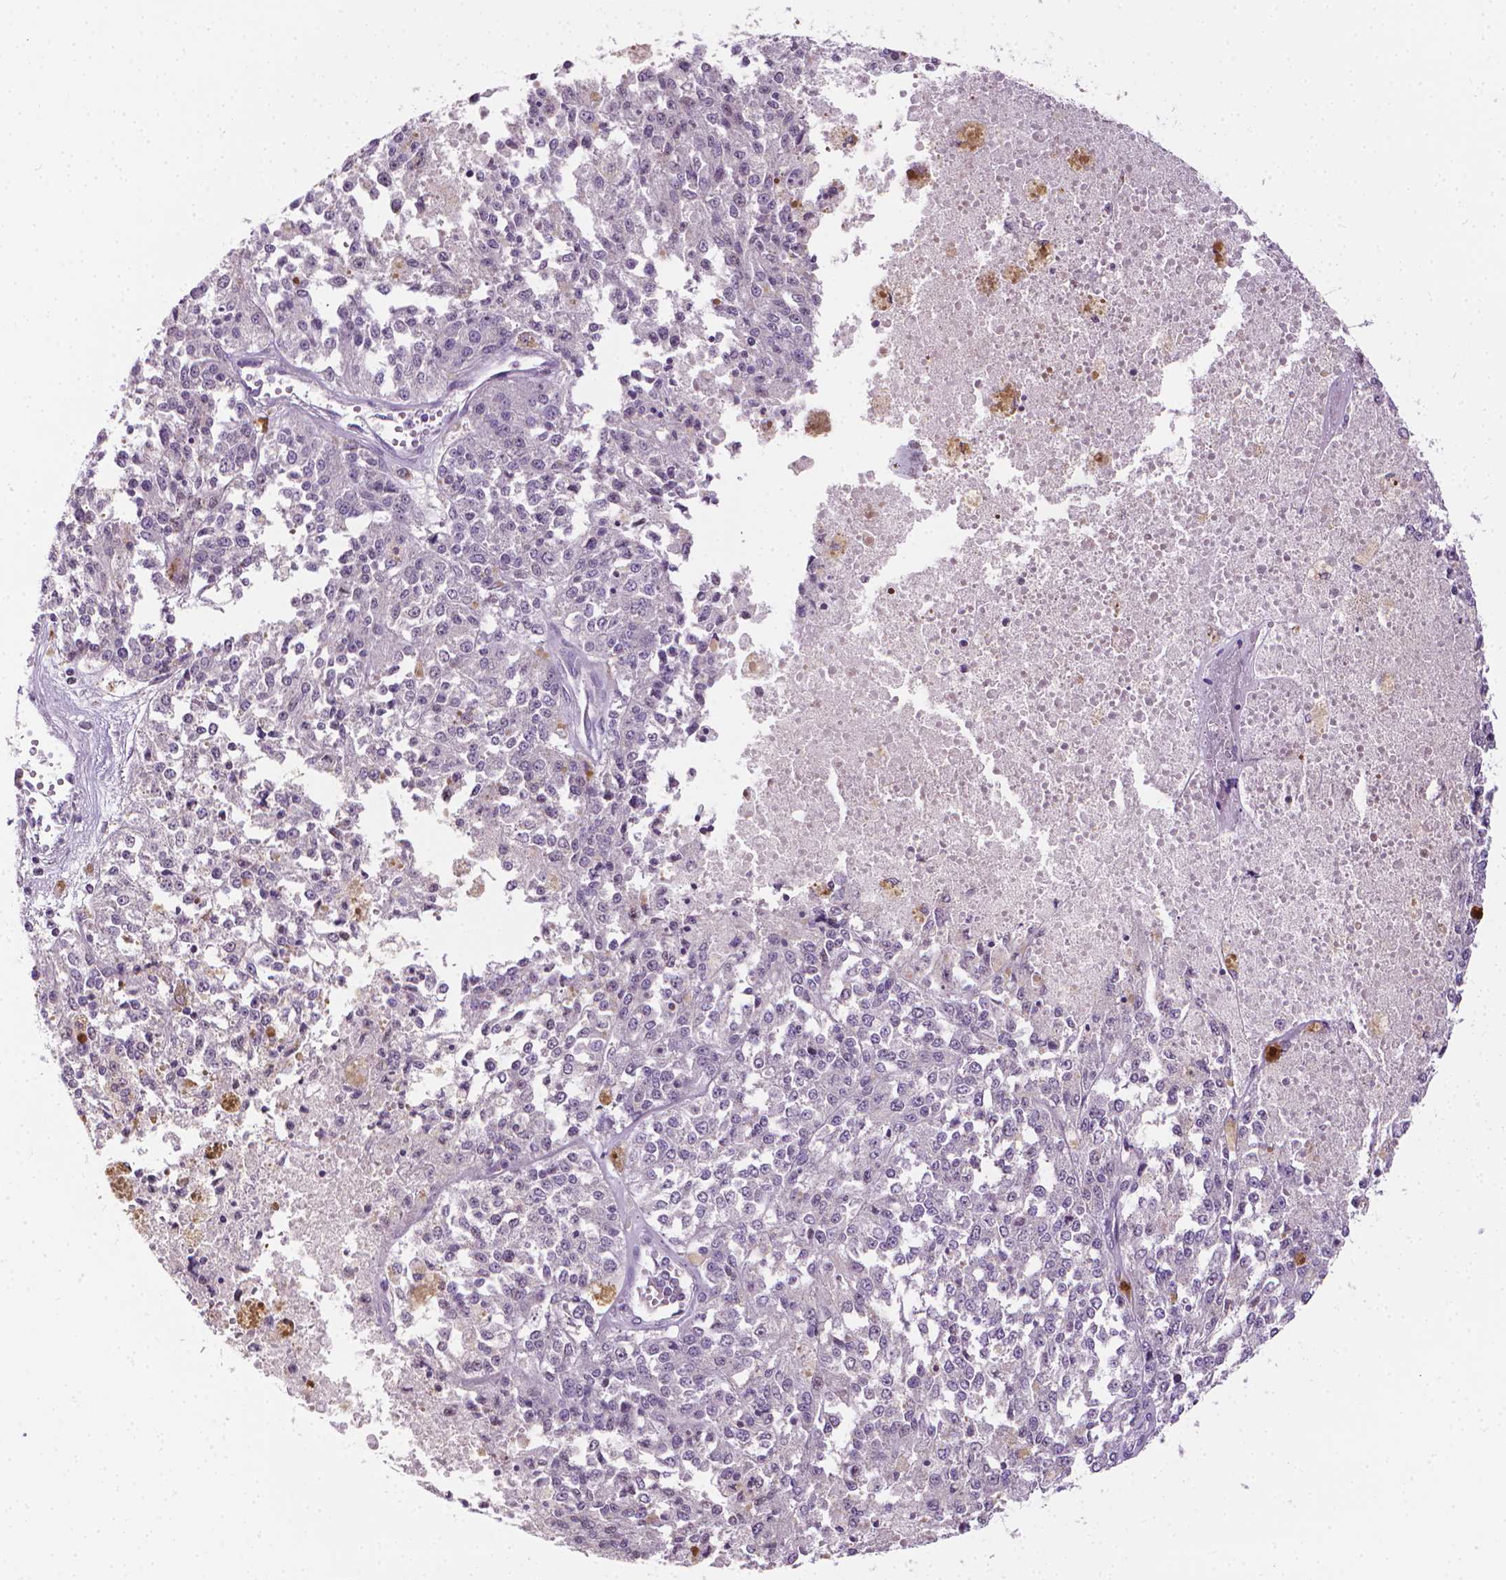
{"staining": {"intensity": "negative", "quantity": "none", "location": "none"}, "tissue": "melanoma", "cell_type": "Tumor cells", "image_type": "cancer", "snomed": [{"axis": "morphology", "description": "Malignant melanoma, Metastatic site"}, {"axis": "topography", "description": "Lymph node"}], "caption": "This is an IHC histopathology image of human melanoma. There is no expression in tumor cells.", "gene": "NCAN", "patient": {"sex": "female", "age": 64}}